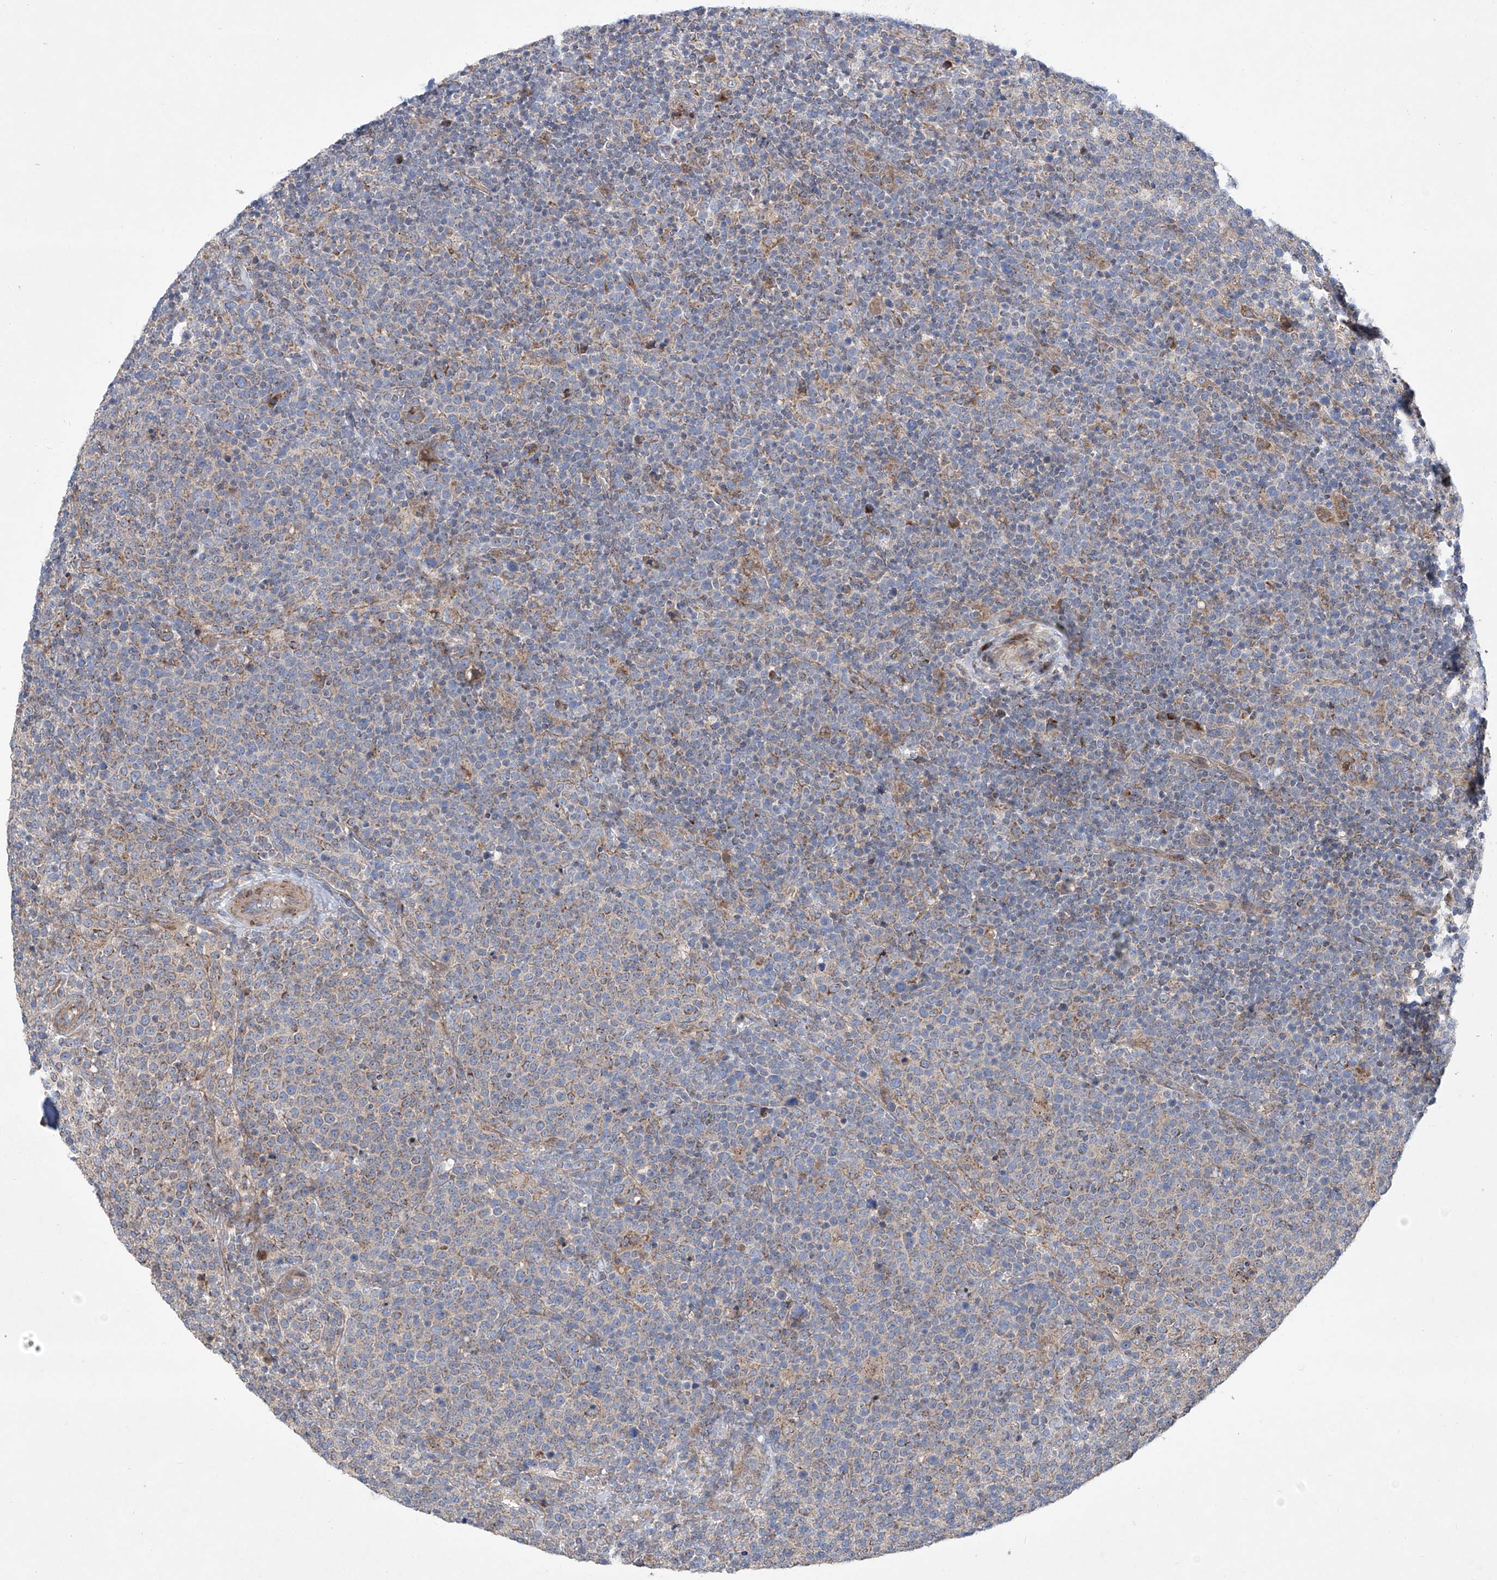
{"staining": {"intensity": "negative", "quantity": "none", "location": "none"}, "tissue": "lymphoma", "cell_type": "Tumor cells", "image_type": "cancer", "snomed": [{"axis": "morphology", "description": "Malignant lymphoma, non-Hodgkin's type, High grade"}, {"axis": "topography", "description": "Lymph node"}], "caption": "IHC of high-grade malignant lymphoma, non-Hodgkin's type reveals no positivity in tumor cells.", "gene": "KLC4", "patient": {"sex": "male", "age": 61}}